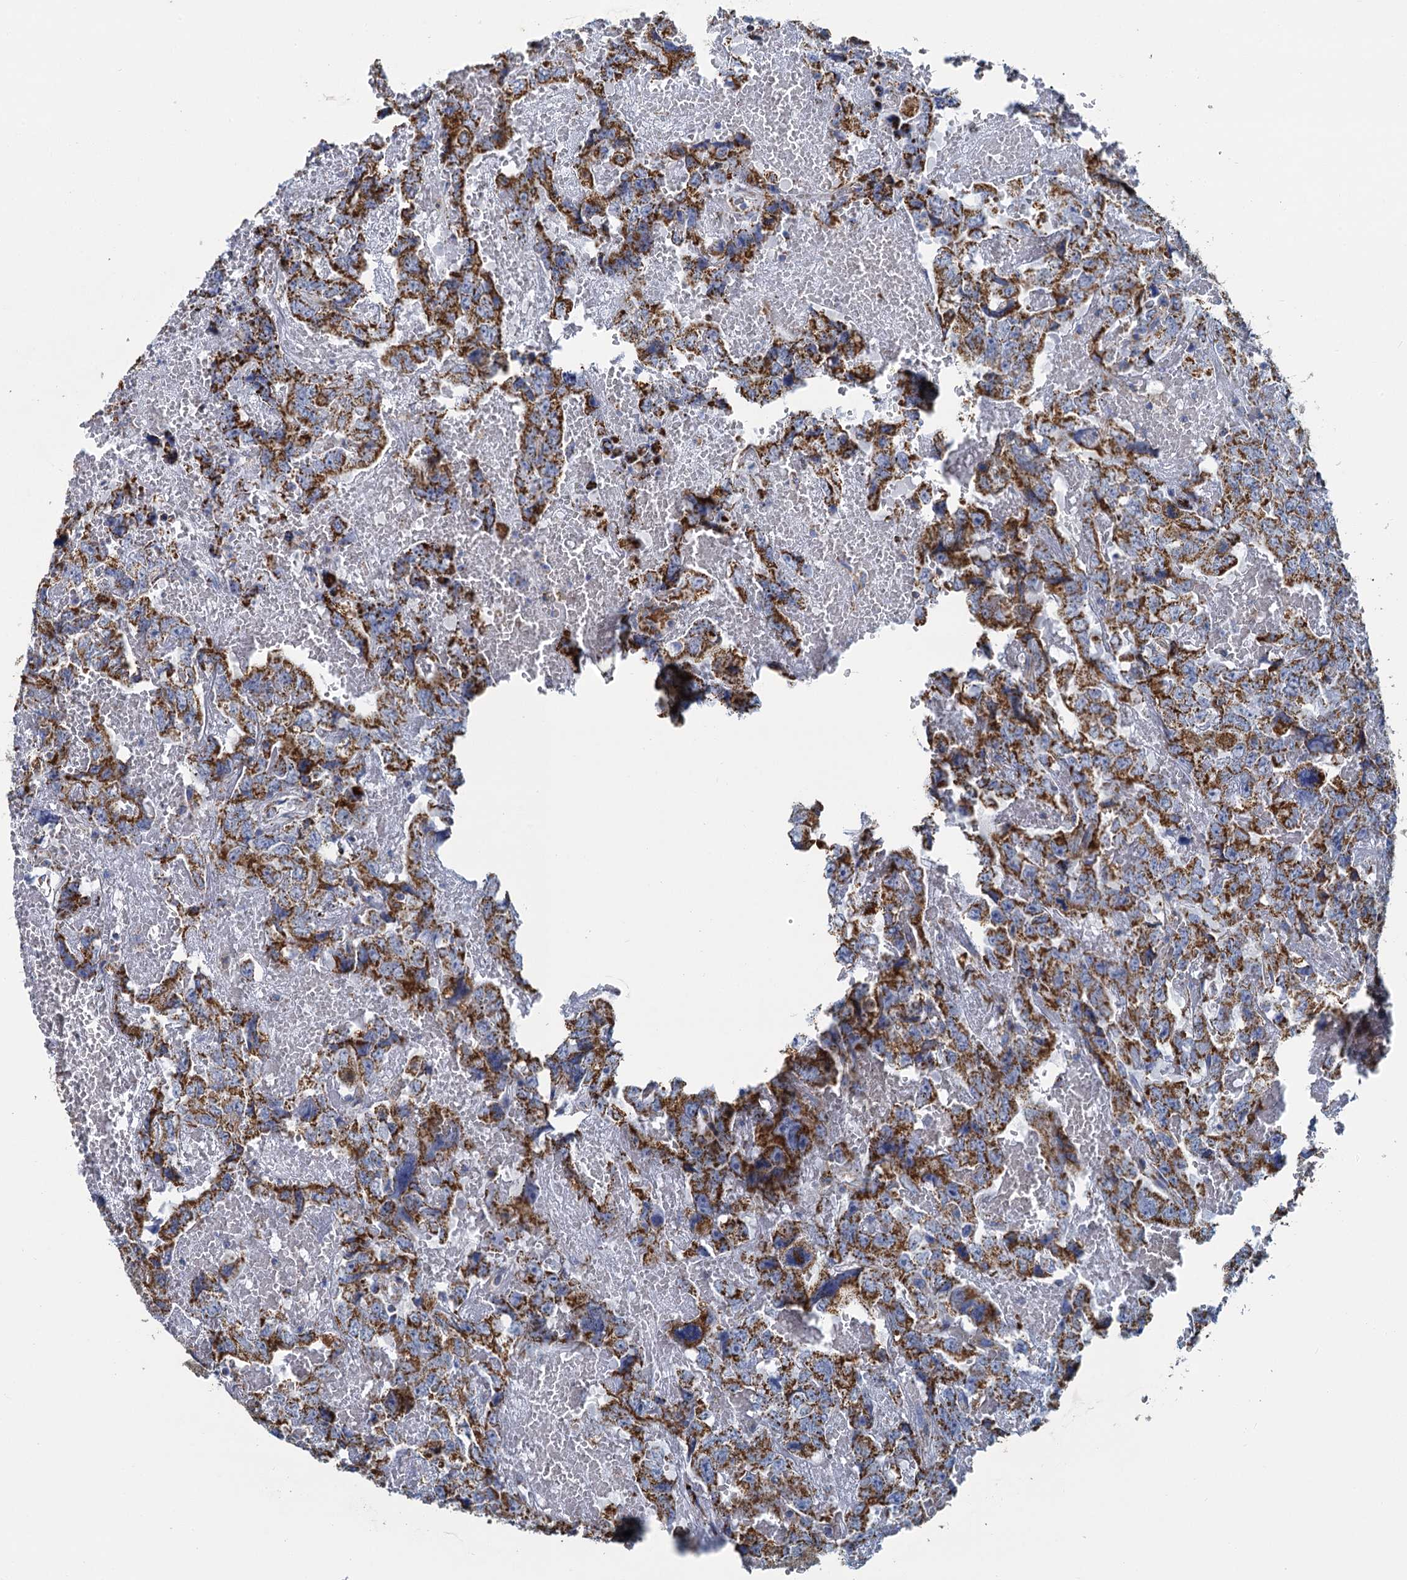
{"staining": {"intensity": "moderate", "quantity": ">75%", "location": "cytoplasmic/membranous"}, "tissue": "testis cancer", "cell_type": "Tumor cells", "image_type": "cancer", "snomed": [{"axis": "morphology", "description": "Carcinoma, Embryonal, NOS"}, {"axis": "topography", "description": "Testis"}], "caption": "Approximately >75% of tumor cells in human embryonal carcinoma (testis) exhibit moderate cytoplasmic/membranous protein positivity as visualized by brown immunohistochemical staining.", "gene": "CCP110", "patient": {"sex": "male", "age": 45}}